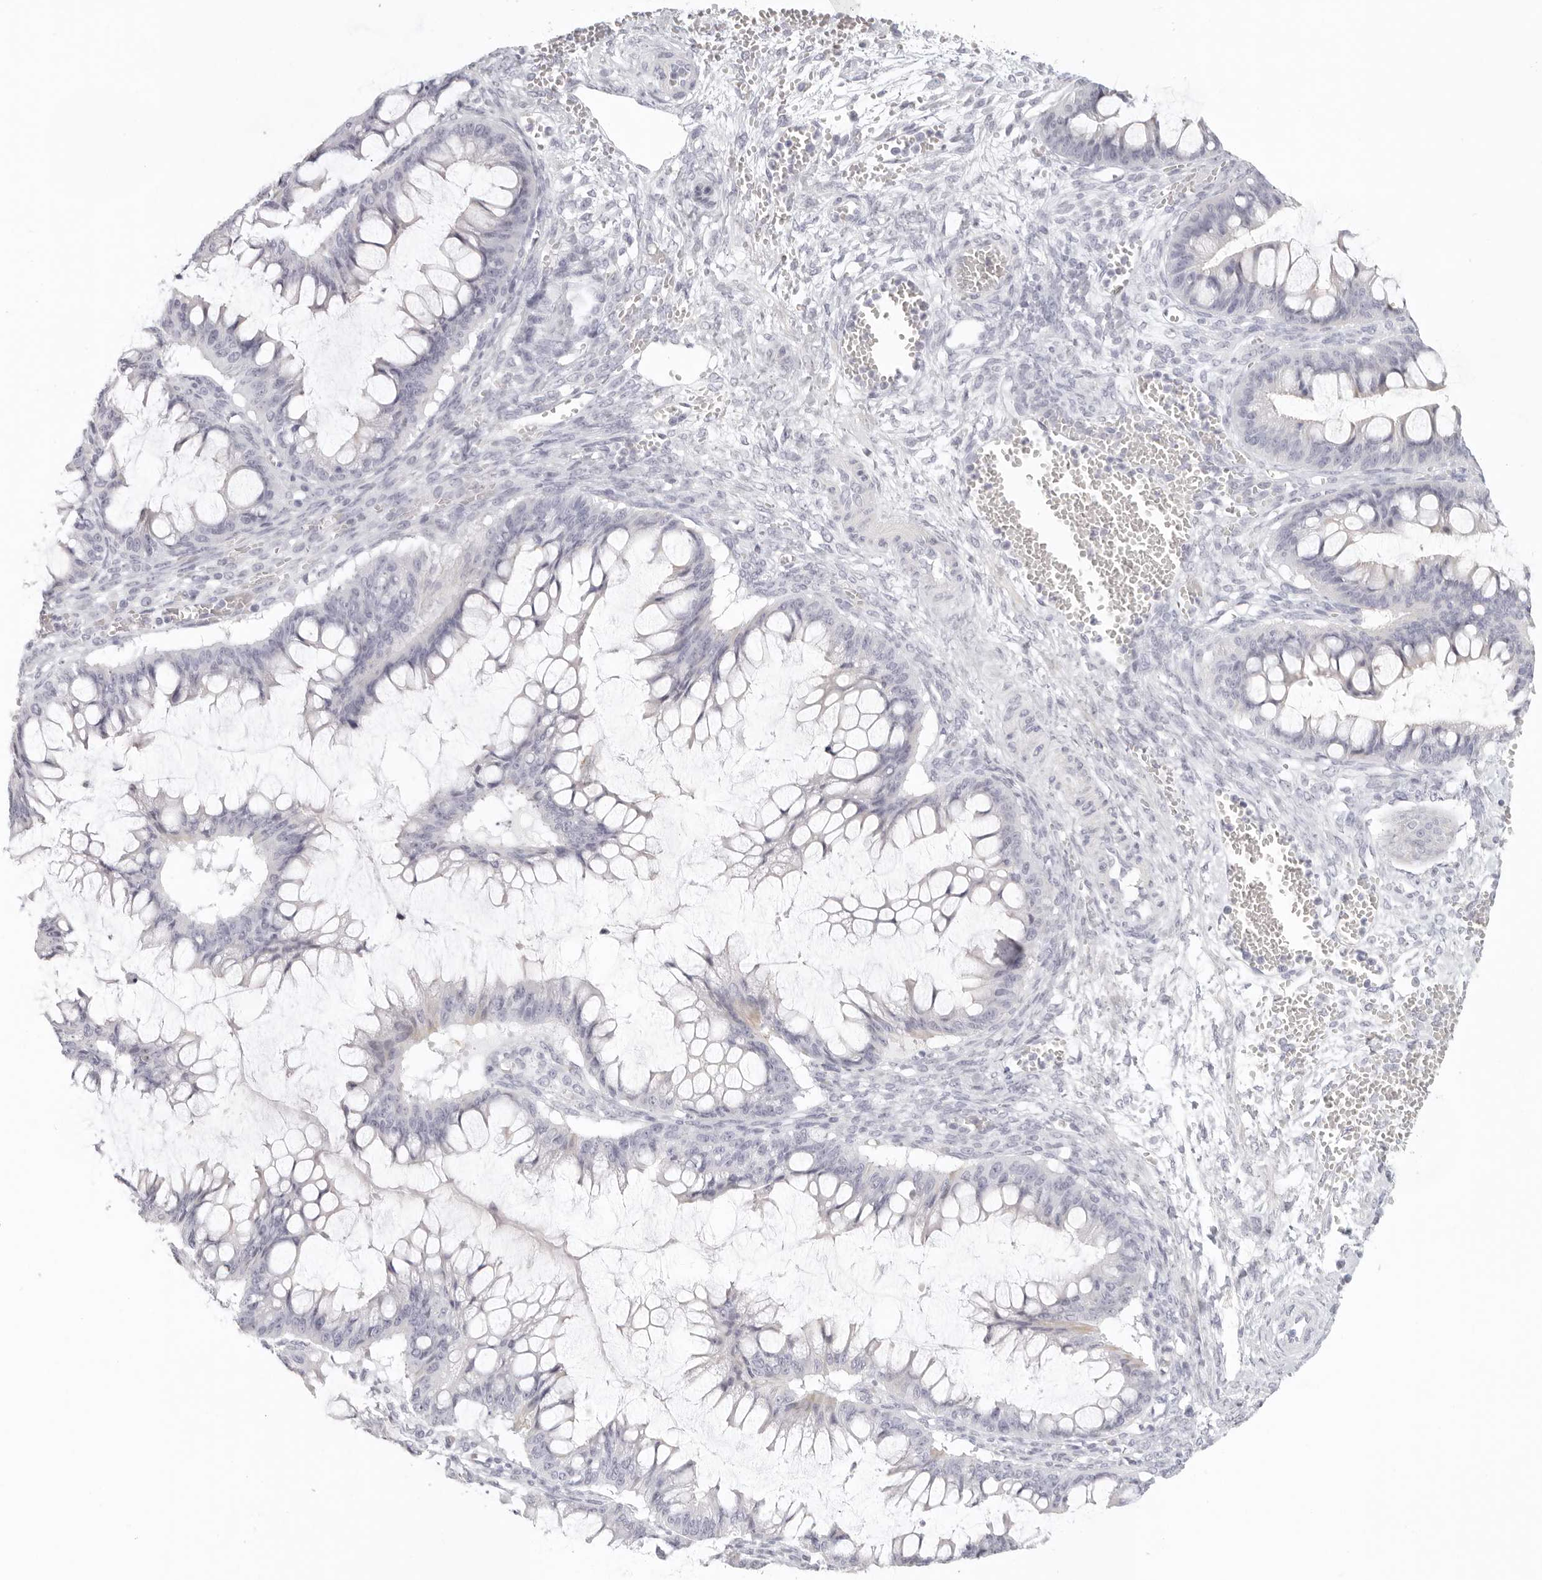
{"staining": {"intensity": "negative", "quantity": "none", "location": "none"}, "tissue": "ovarian cancer", "cell_type": "Tumor cells", "image_type": "cancer", "snomed": [{"axis": "morphology", "description": "Cystadenocarcinoma, mucinous, NOS"}, {"axis": "topography", "description": "Ovary"}], "caption": "Tumor cells are negative for brown protein staining in ovarian cancer (mucinous cystadenocarcinoma).", "gene": "RXFP1", "patient": {"sex": "female", "age": 73}}